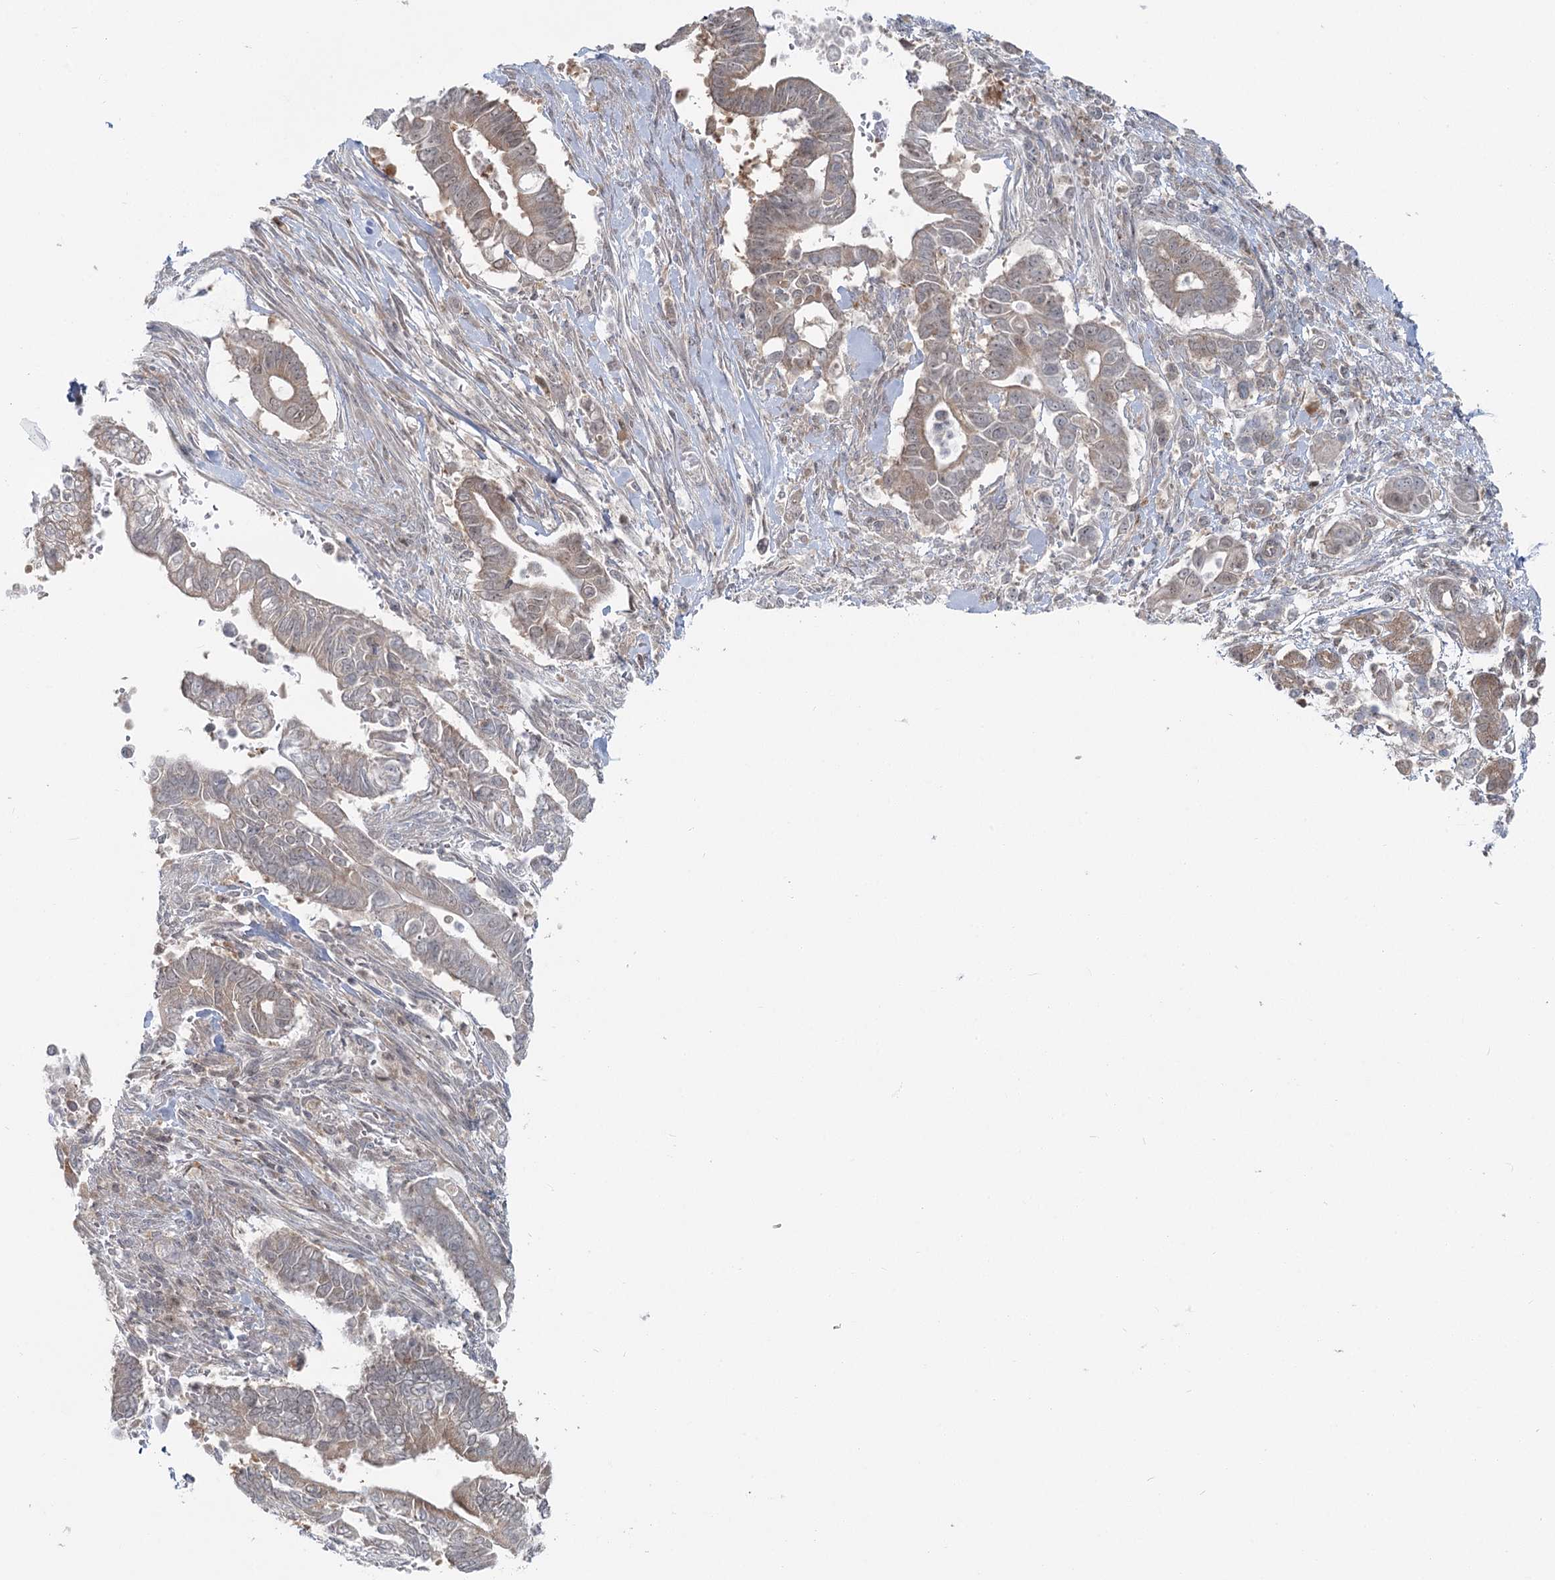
{"staining": {"intensity": "weak", "quantity": "25%-75%", "location": "cytoplasmic/membranous"}, "tissue": "pancreatic cancer", "cell_type": "Tumor cells", "image_type": "cancer", "snomed": [{"axis": "morphology", "description": "Adenocarcinoma, NOS"}, {"axis": "topography", "description": "Pancreas"}], "caption": "This is an image of IHC staining of adenocarcinoma (pancreatic), which shows weak expression in the cytoplasmic/membranous of tumor cells.", "gene": "THNSL1", "patient": {"sex": "male", "age": 68}}